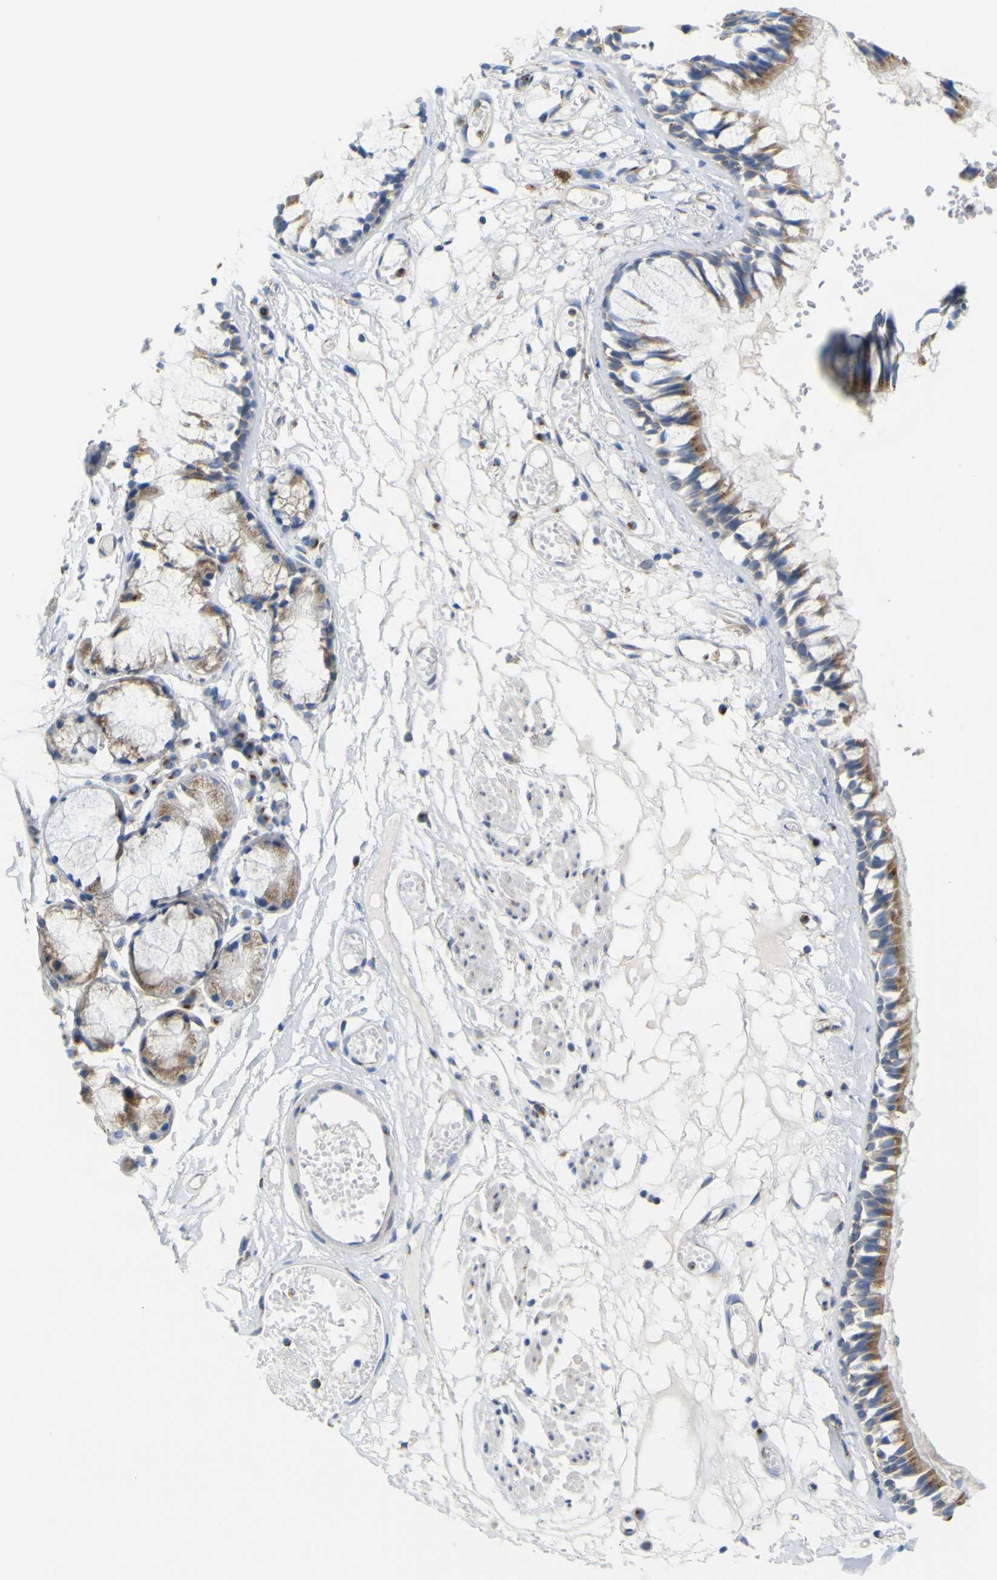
{"staining": {"intensity": "moderate", "quantity": ">75%", "location": "cytoplasmic/membranous"}, "tissue": "bronchus", "cell_type": "Respiratory epithelial cells", "image_type": "normal", "snomed": [{"axis": "morphology", "description": "Normal tissue, NOS"}, {"axis": "morphology", "description": "Inflammation, NOS"}, {"axis": "topography", "description": "Cartilage tissue"}, {"axis": "topography", "description": "Lung"}], "caption": "Unremarkable bronchus shows moderate cytoplasmic/membranous staining in approximately >75% of respiratory epithelial cells Ihc stains the protein of interest in brown and the nuclei are stained blue..", "gene": "IGF2R", "patient": {"sex": "male", "age": 71}}